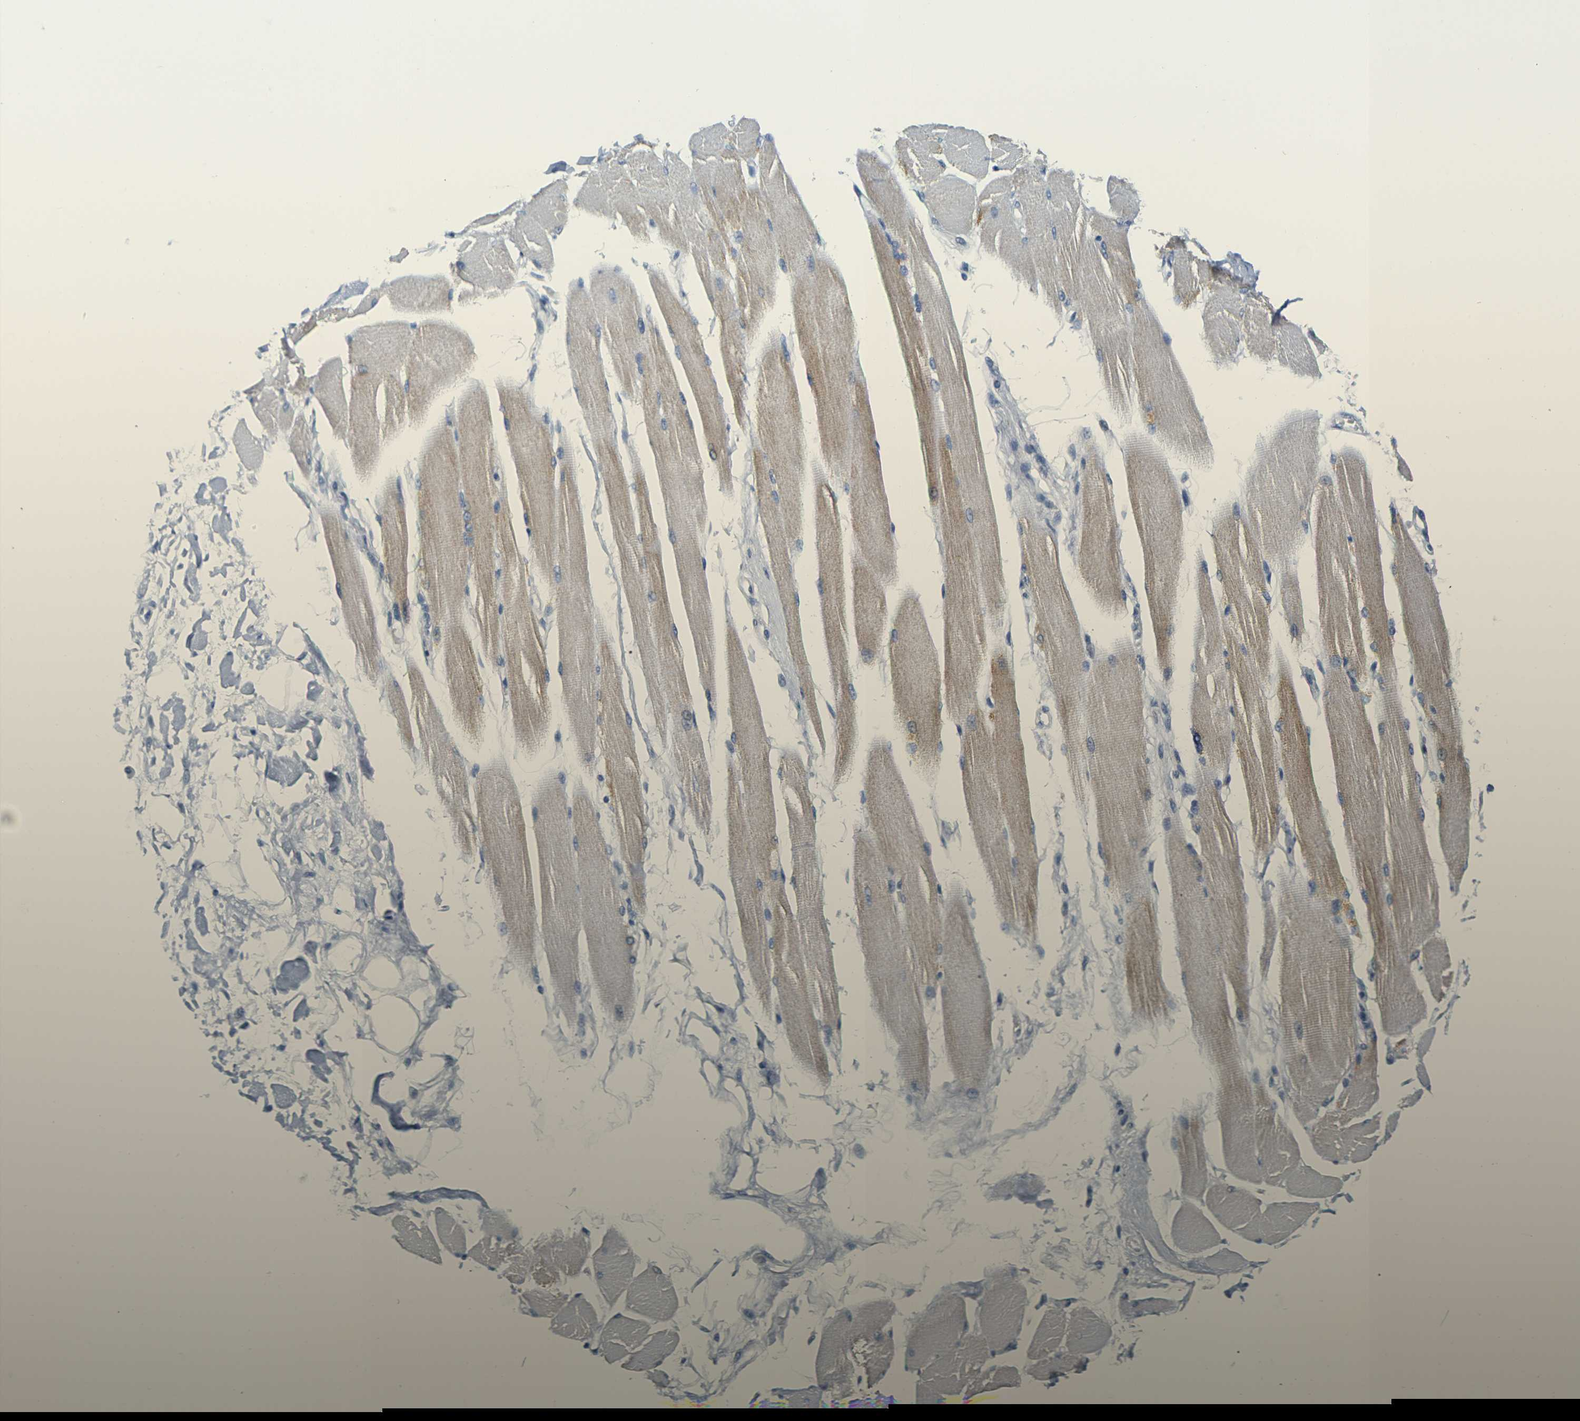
{"staining": {"intensity": "weak", "quantity": "<25%", "location": "cytoplasmic/membranous"}, "tissue": "skeletal muscle", "cell_type": "Myocytes", "image_type": "normal", "snomed": [{"axis": "morphology", "description": "Normal tissue, NOS"}, {"axis": "topography", "description": "Skeletal muscle"}, {"axis": "topography", "description": "Peripheral nerve tissue"}], "caption": "The photomicrograph demonstrates no staining of myocytes in normal skeletal muscle.", "gene": "TMEM204", "patient": {"sex": "female", "age": 84}}